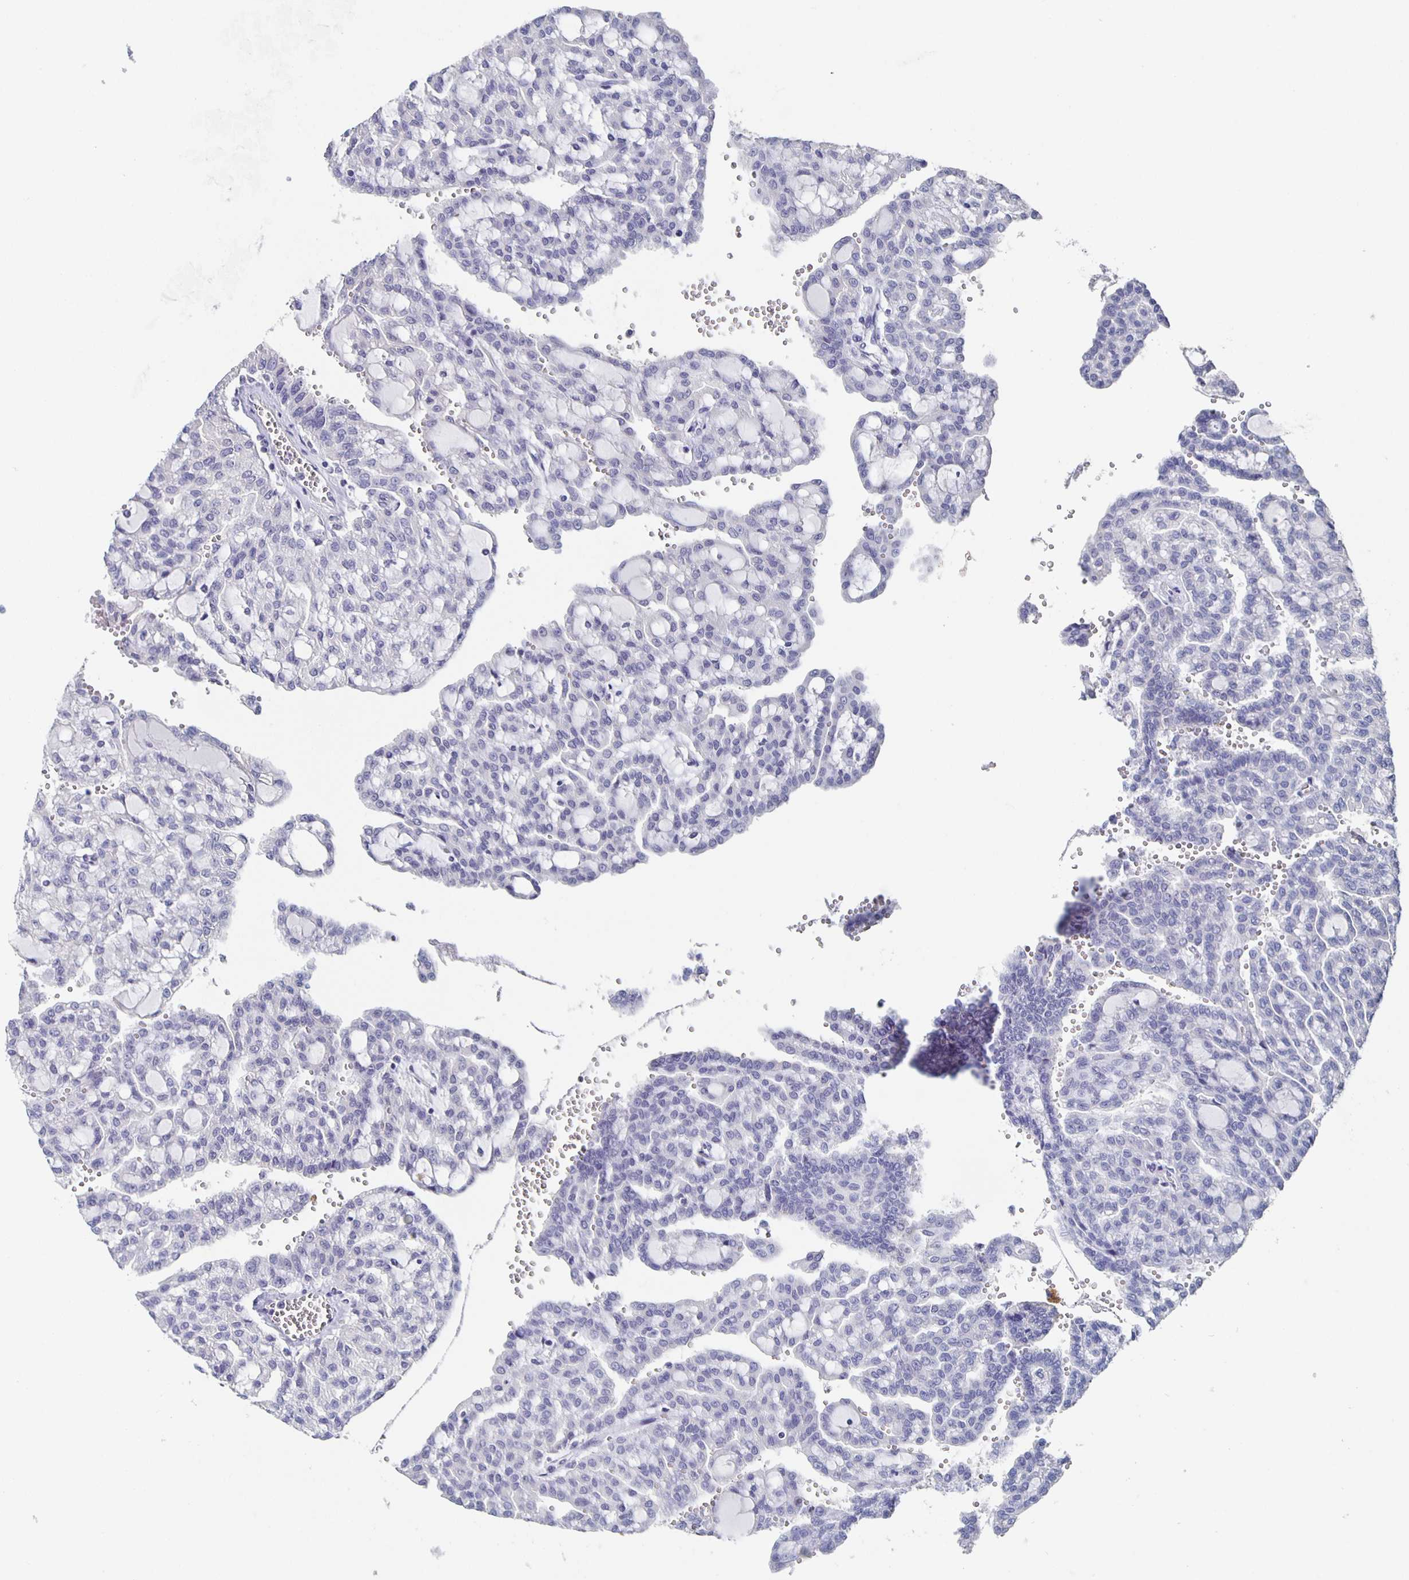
{"staining": {"intensity": "negative", "quantity": "none", "location": "none"}, "tissue": "renal cancer", "cell_type": "Tumor cells", "image_type": "cancer", "snomed": [{"axis": "morphology", "description": "Adenocarcinoma, NOS"}, {"axis": "topography", "description": "Kidney"}], "caption": "This is an immunohistochemistry (IHC) photomicrograph of renal cancer. There is no staining in tumor cells.", "gene": "CACNA2D2", "patient": {"sex": "male", "age": 63}}